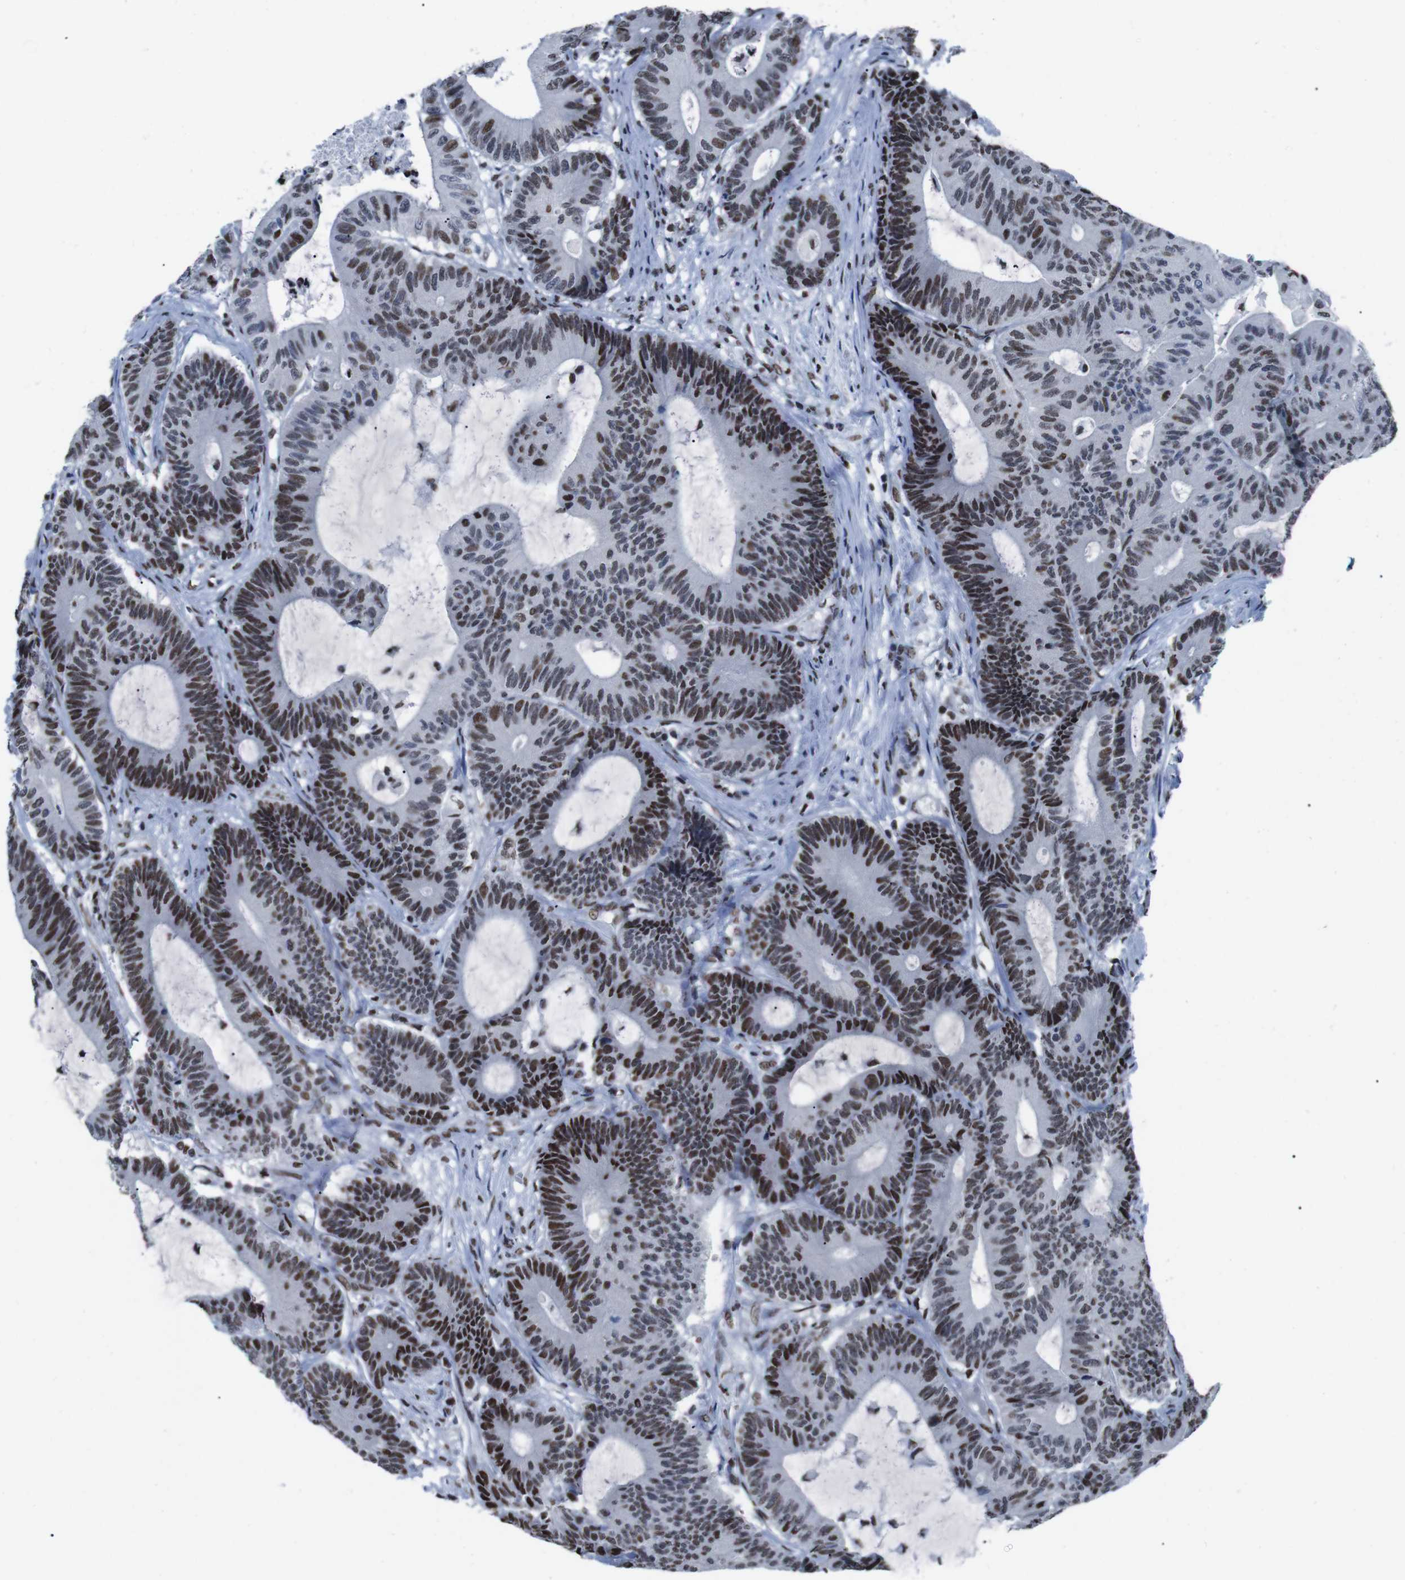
{"staining": {"intensity": "moderate", "quantity": ">75%", "location": "nuclear"}, "tissue": "colorectal cancer", "cell_type": "Tumor cells", "image_type": "cancer", "snomed": [{"axis": "morphology", "description": "Adenocarcinoma, NOS"}, {"axis": "topography", "description": "Colon"}], "caption": "Tumor cells reveal medium levels of moderate nuclear positivity in about >75% of cells in human adenocarcinoma (colorectal). Immunohistochemistry (ihc) stains the protein in brown and the nuclei are stained blue.", "gene": "PIP4P2", "patient": {"sex": "female", "age": 84}}